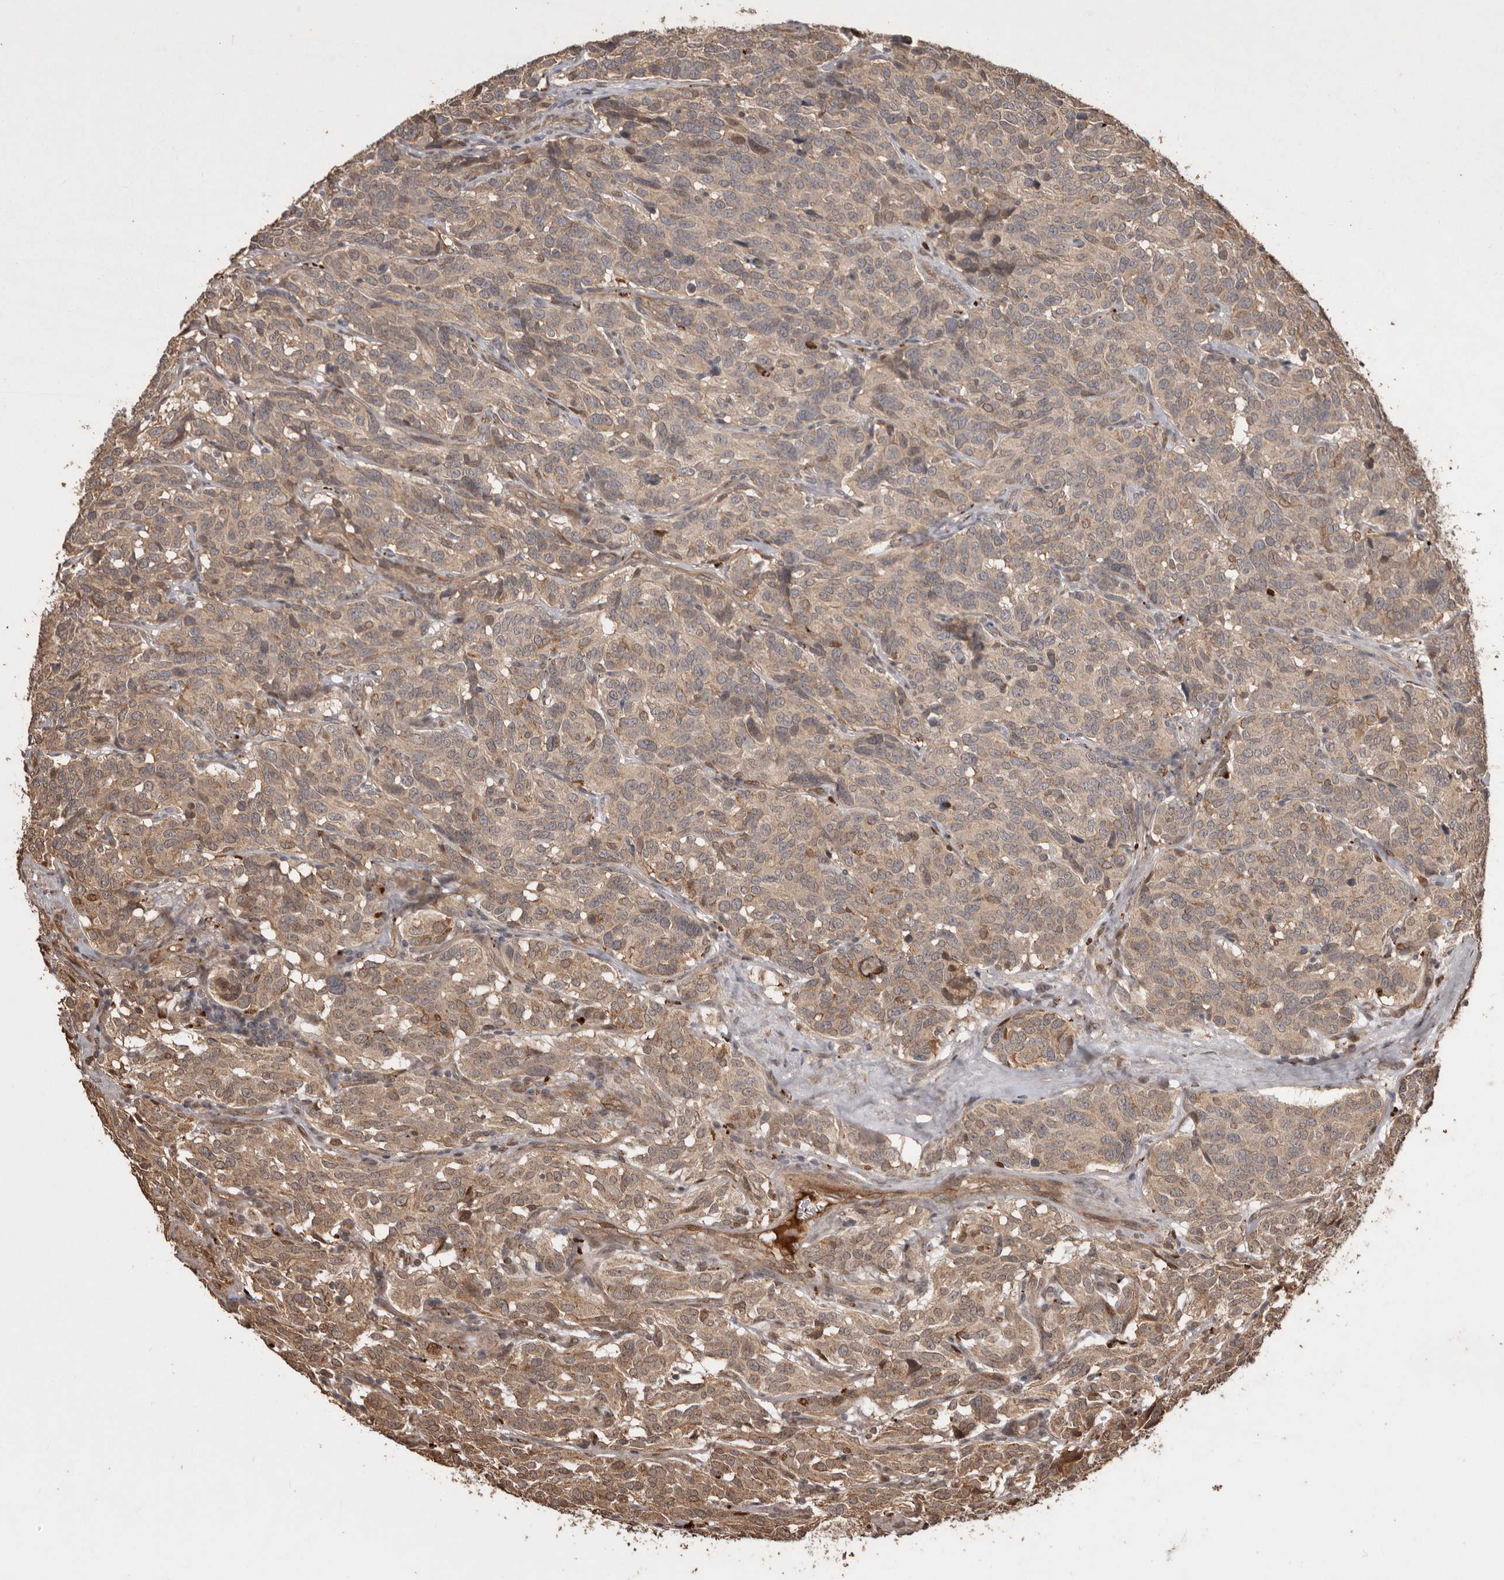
{"staining": {"intensity": "weak", "quantity": ">75%", "location": "cytoplasmic/membranous,nuclear"}, "tissue": "carcinoid", "cell_type": "Tumor cells", "image_type": "cancer", "snomed": [{"axis": "morphology", "description": "Carcinoid, malignant, NOS"}, {"axis": "topography", "description": "Lung"}], "caption": "Carcinoid tissue displays weak cytoplasmic/membranous and nuclear positivity in about >75% of tumor cells, visualized by immunohistochemistry.", "gene": "NUP43", "patient": {"sex": "female", "age": 46}}